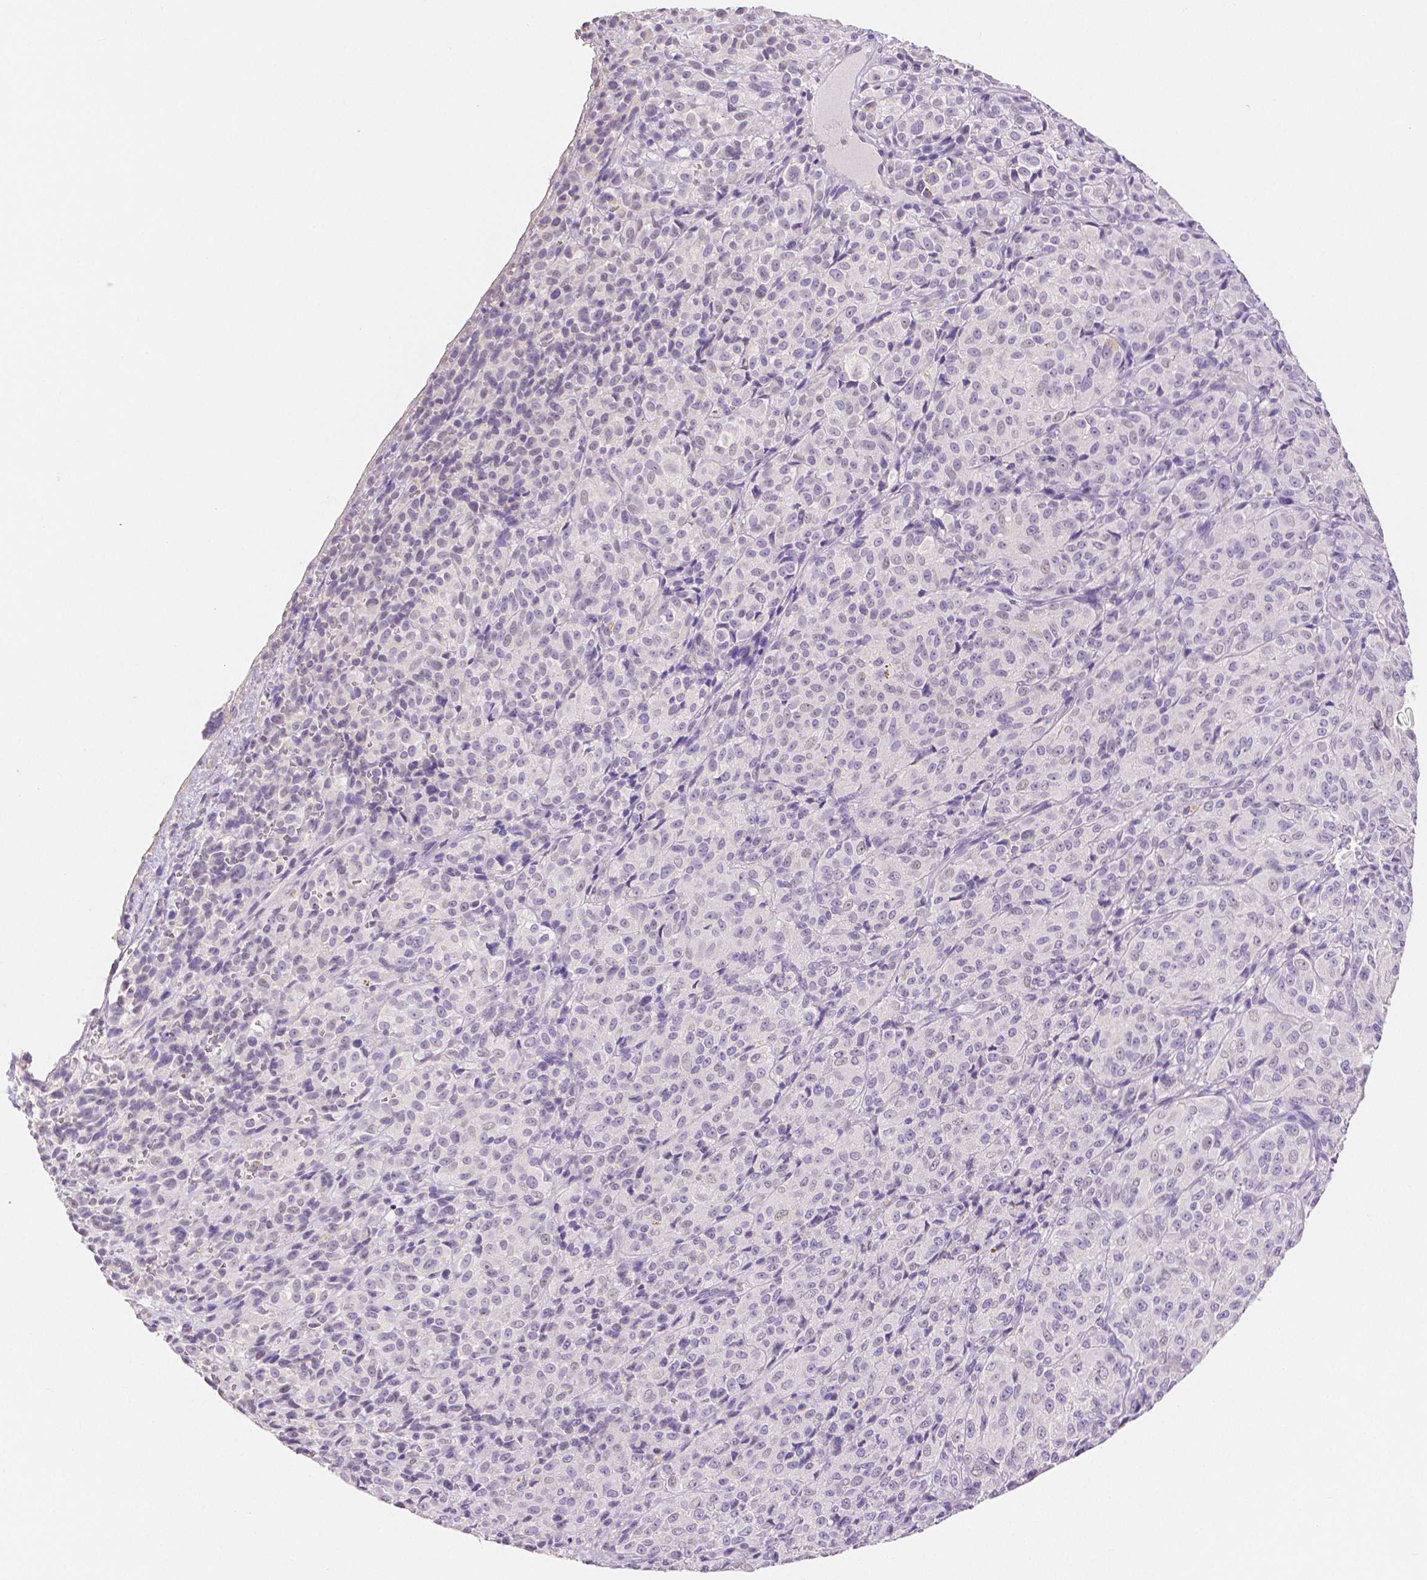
{"staining": {"intensity": "negative", "quantity": "none", "location": "none"}, "tissue": "melanoma", "cell_type": "Tumor cells", "image_type": "cancer", "snomed": [{"axis": "morphology", "description": "Malignant melanoma, Metastatic site"}, {"axis": "topography", "description": "Brain"}], "caption": "IHC histopathology image of neoplastic tissue: malignant melanoma (metastatic site) stained with DAB exhibits no significant protein expression in tumor cells.", "gene": "OCLN", "patient": {"sex": "female", "age": 56}}